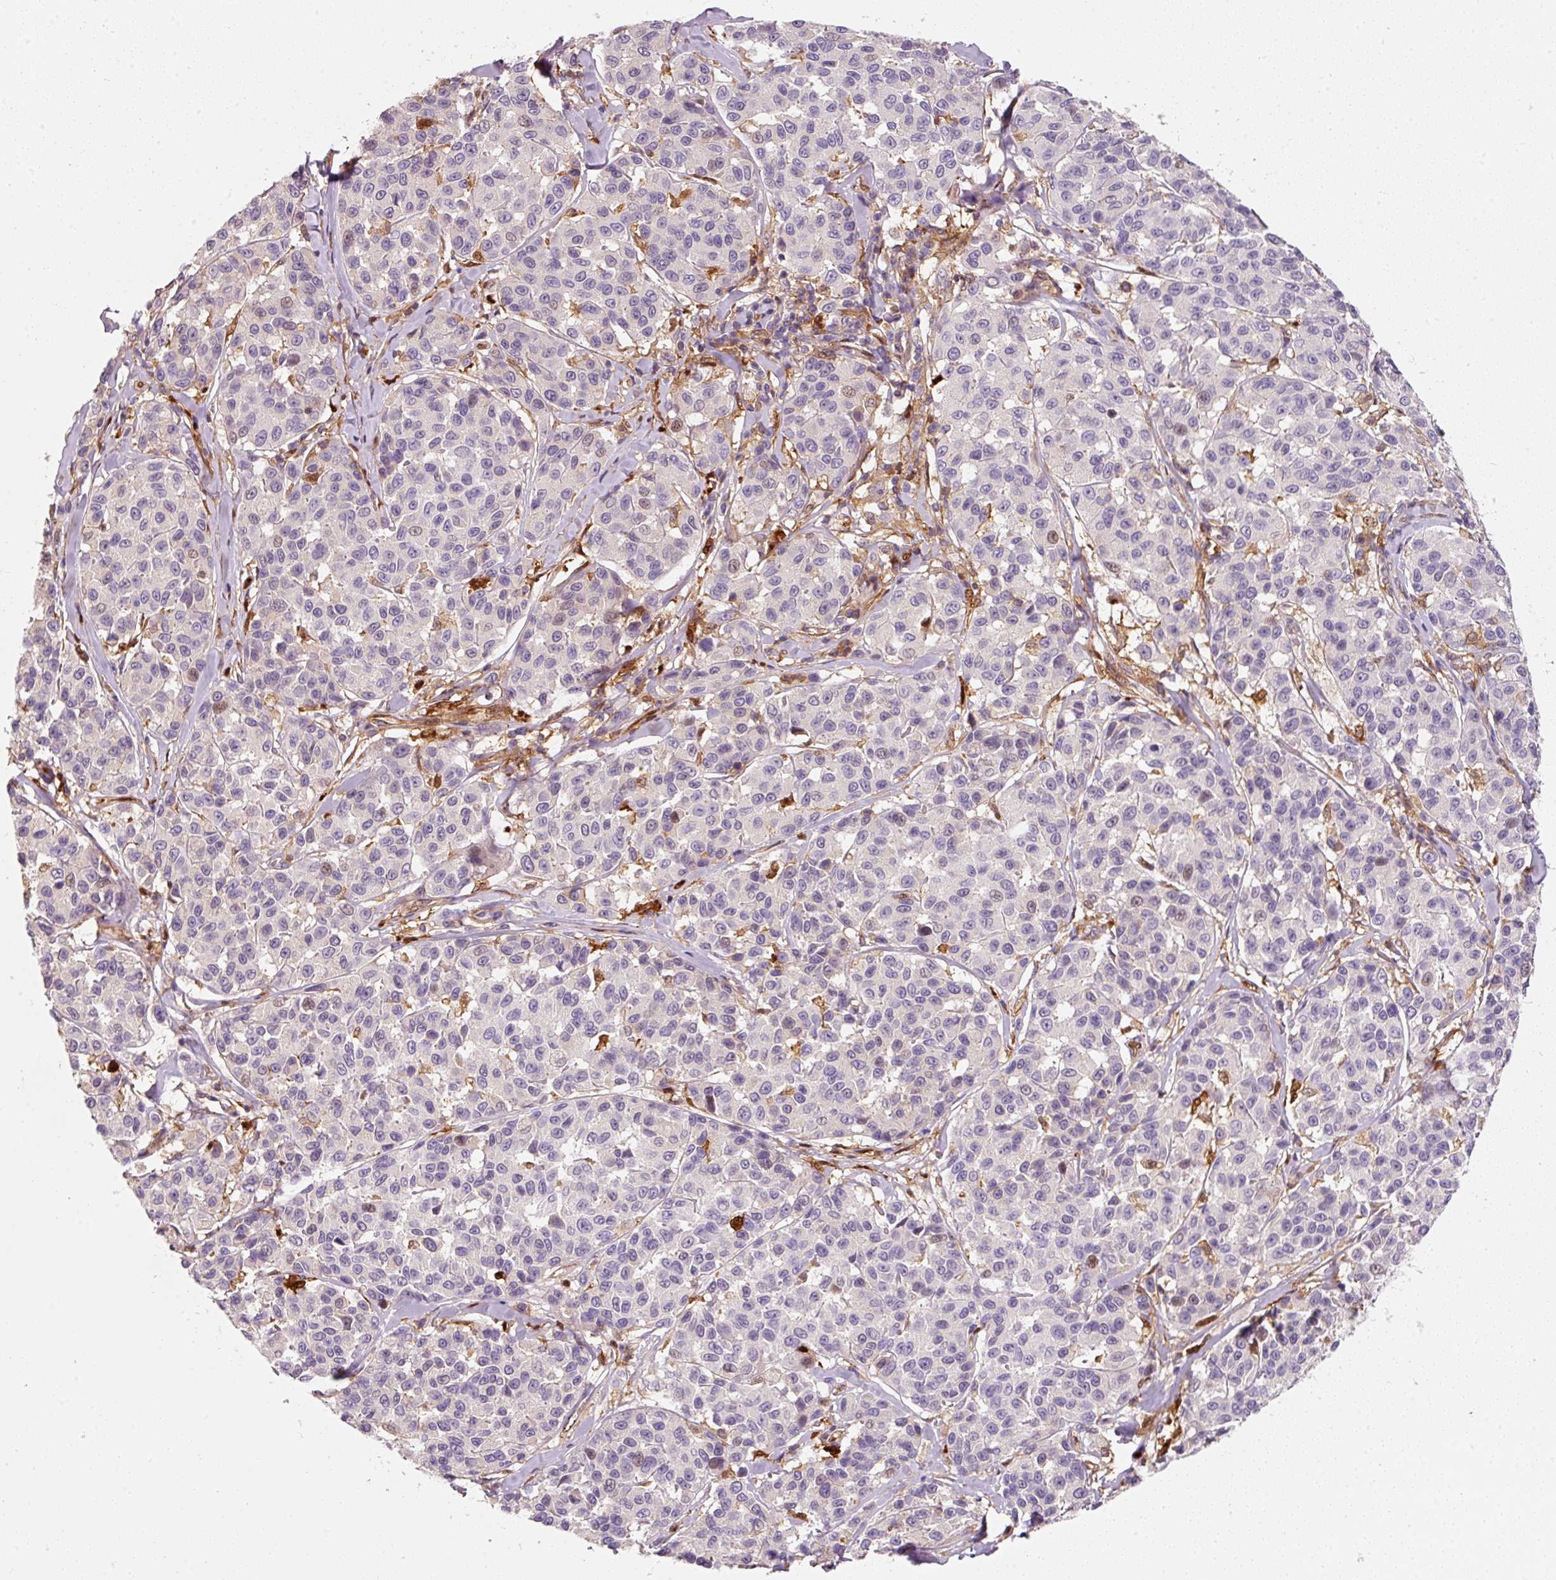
{"staining": {"intensity": "negative", "quantity": "none", "location": "none"}, "tissue": "melanoma", "cell_type": "Tumor cells", "image_type": "cancer", "snomed": [{"axis": "morphology", "description": "Malignant melanoma, NOS"}, {"axis": "topography", "description": "Skin"}], "caption": "Melanoma stained for a protein using immunohistochemistry demonstrates no staining tumor cells.", "gene": "IQGAP2", "patient": {"sex": "female", "age": 66}}